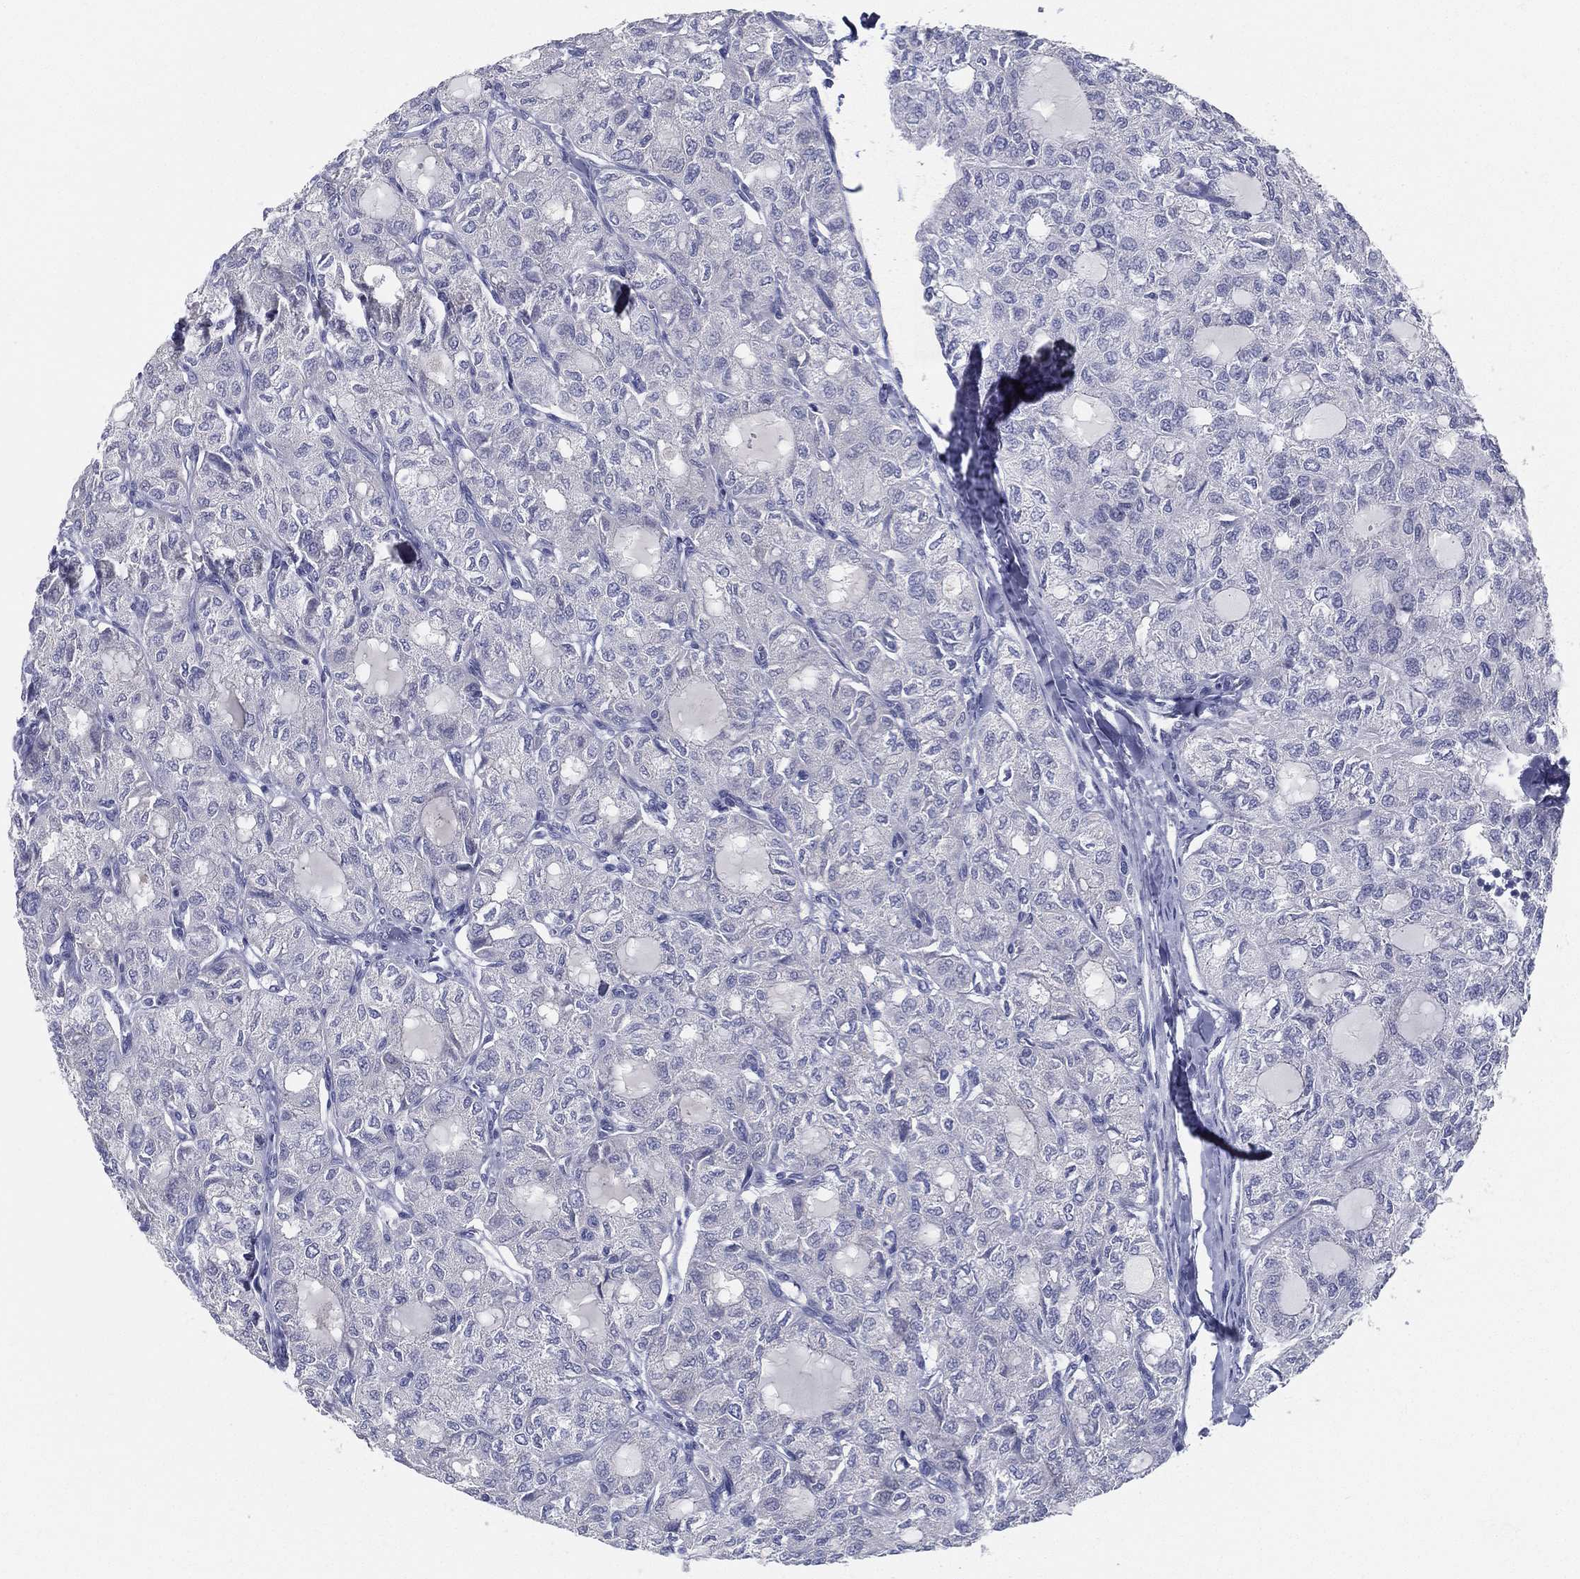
{"staining": {"intensity": "negative", "quantity": "none", "location": "none"}, "tissue": "thyroid cancer", "cell_type": "Tumor cells", "image_type": "cancer", "snomed": [{"axis": "morphology", "description": "Follicular adenoma carcinoma, NOS"}, {"axis": "topography", "description": "Thyroid gland"}], "caption": "High magnification brightfield microscopy of thyroid follicular adenoma carcinoma stained with DAB (3,3'-diaminobenzidine) (brown) and counterstained with hematoxylin (blue): tumor cells show no significant positivity. (DAB IHC with hematoxylin counter stain).", "gene": "STS", "patient": {"sex": "male", "age": 75}}